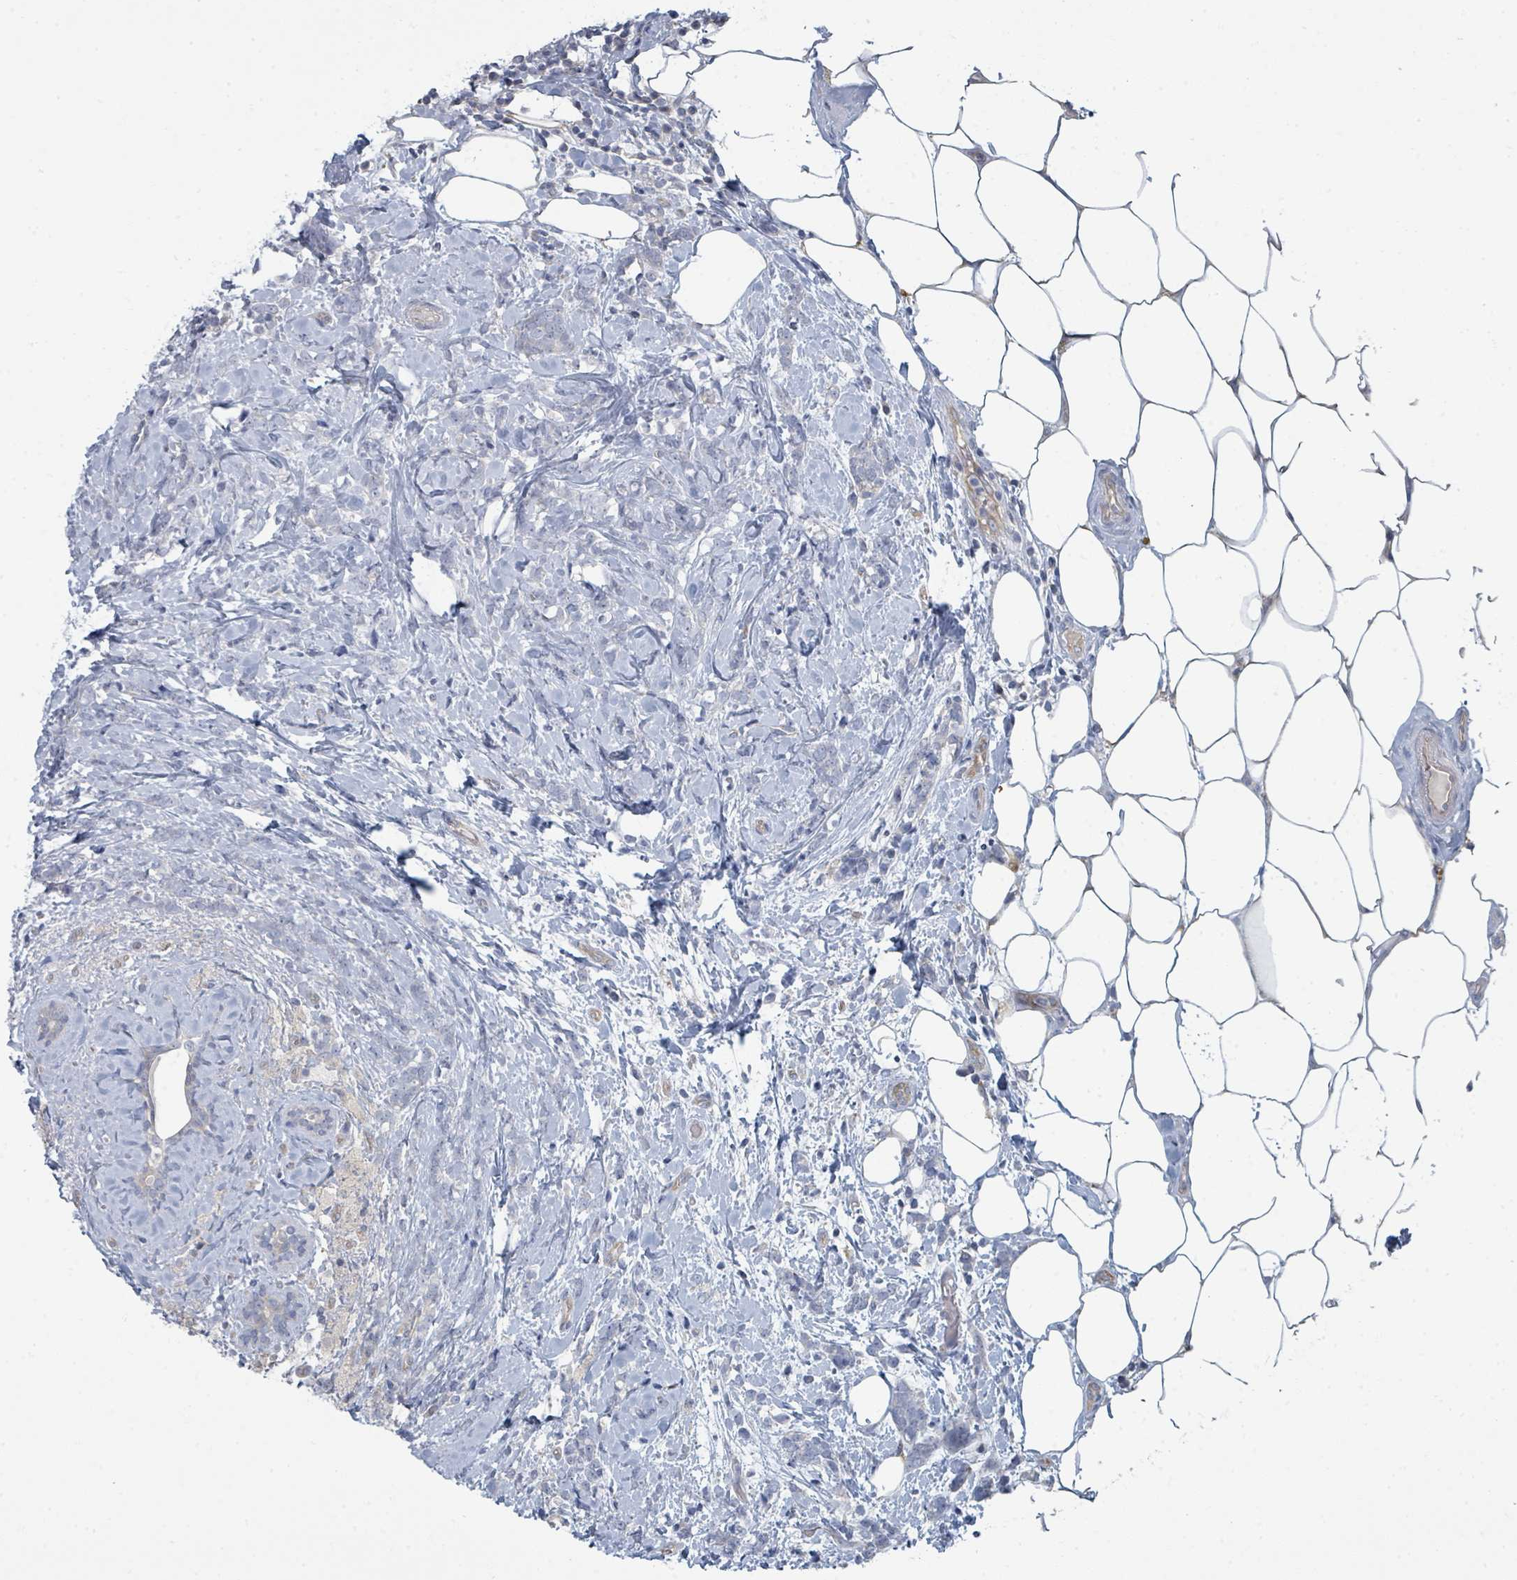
{"staining": {"intensity": "negative", "quantity": "none", "location": "none"}, "tissue": "breast cancer", "cell_type": "Tumor cells", "image_type": "cancer", "snomed": [{"axis": "morphology", "description": "Lobular carcinoma"}, {"axis": "topography", "description": "Breast"}], "caption": "Immunohistochemical staining of human breast cancer displays no significant expression in tumor cells. (Stains: DAB immunohistochemistry with hematoxylin counter stain, Microscopy: brightfield microscopy at high magnification).", "gene": "SLC25A45", "patient": {"sex": "female", "age": 58}}